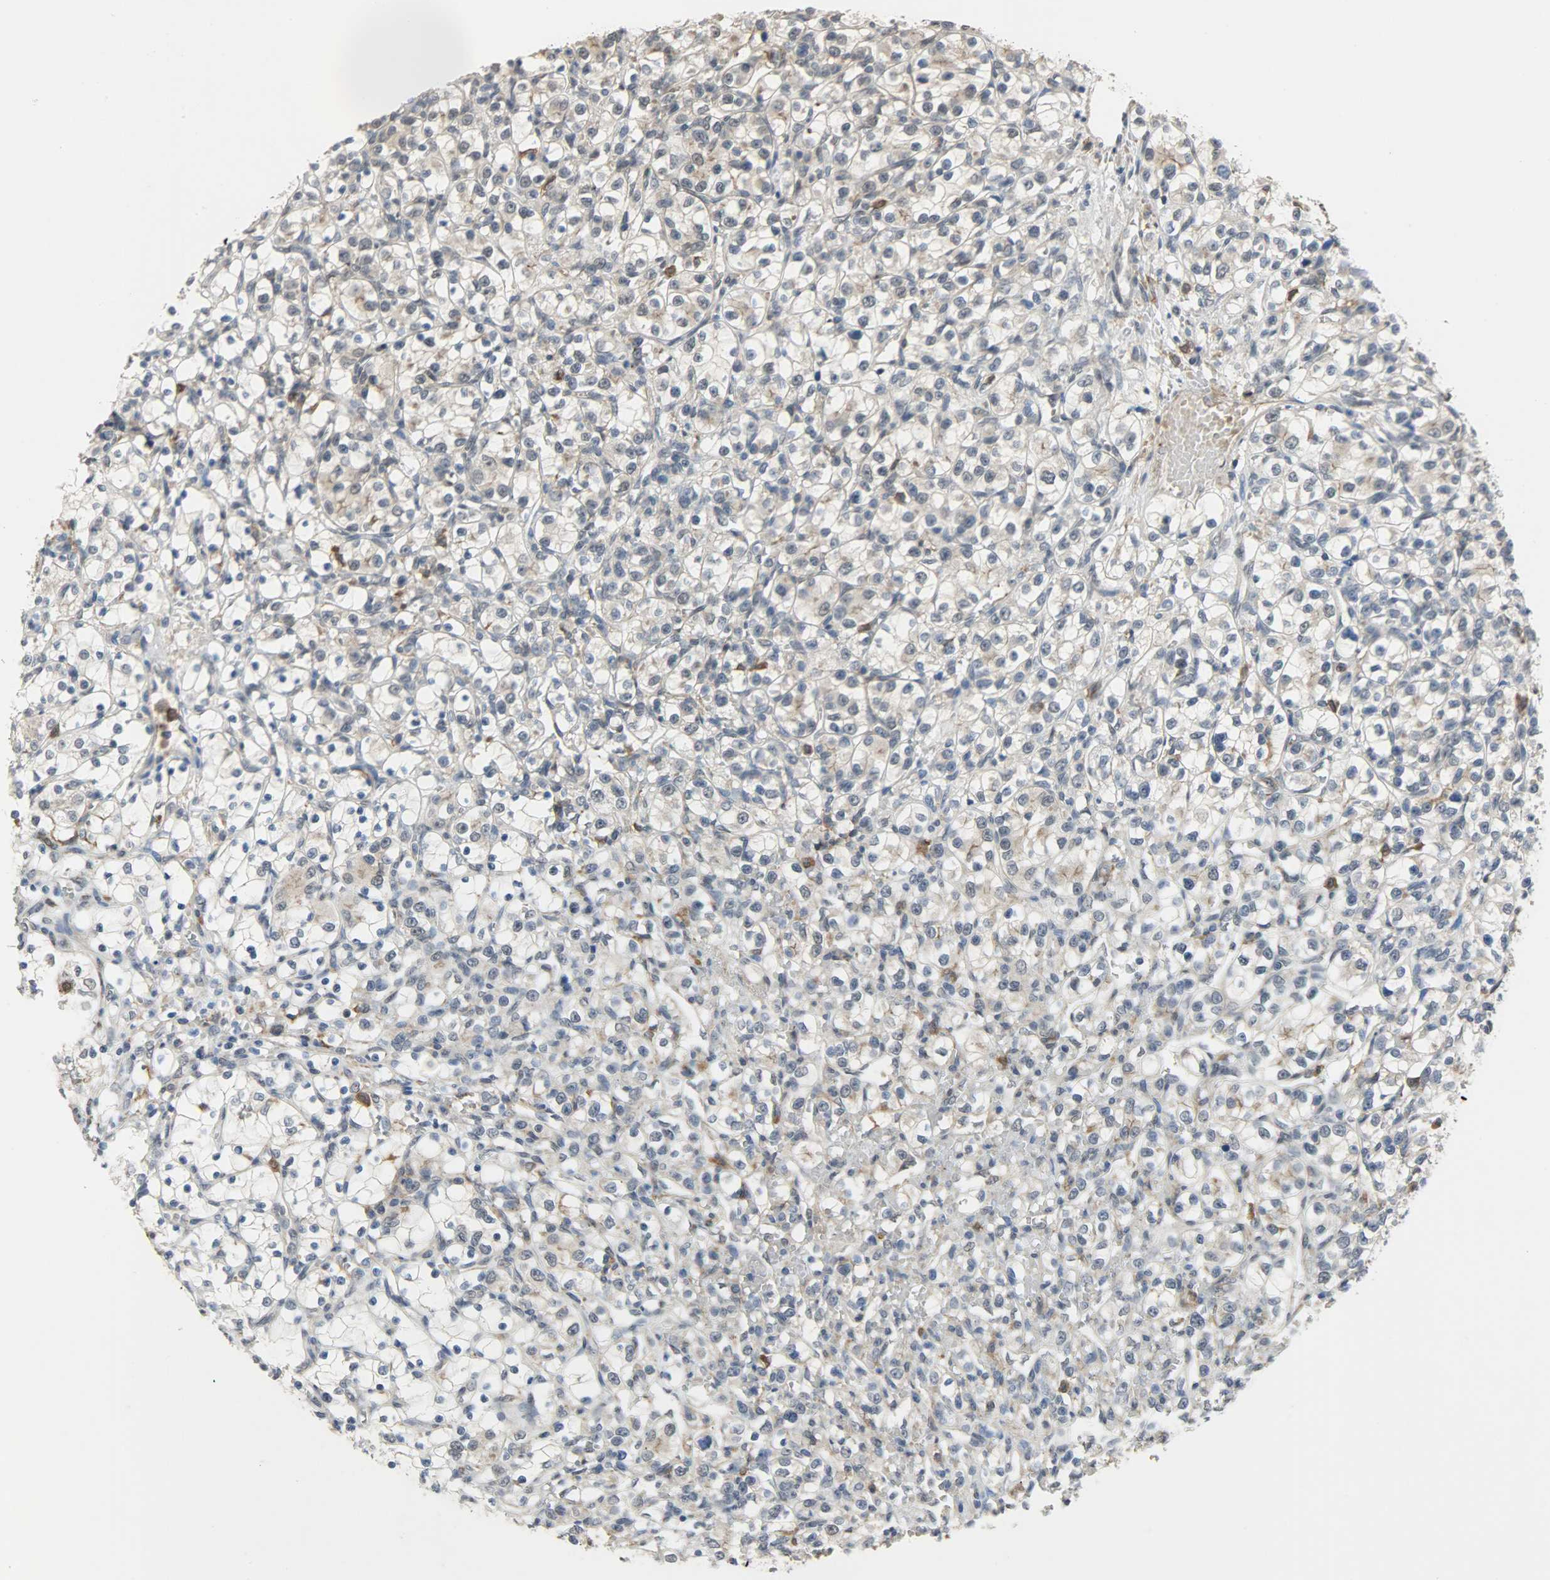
{"staining": {"intensity": "negative", "quantity": "none", "location": "none"}, "tissue": "renal cancer", "cell_type": "Tumor cells", "image_type": "cancer", "snomed": [{"axis": "morphology", "description": "Adenocarcinoma, NOS"}, {"axis": "topography", "description": "Kidney"}], "caption": "DAB (3,3'-diaminobenzidine) immunohistochemical staining of human renal cancer (adenocarcinoma) displays no significant expression in tumor cells.", "gene": "SKAP2", "patient": {"sex": "female", "age": 69}}